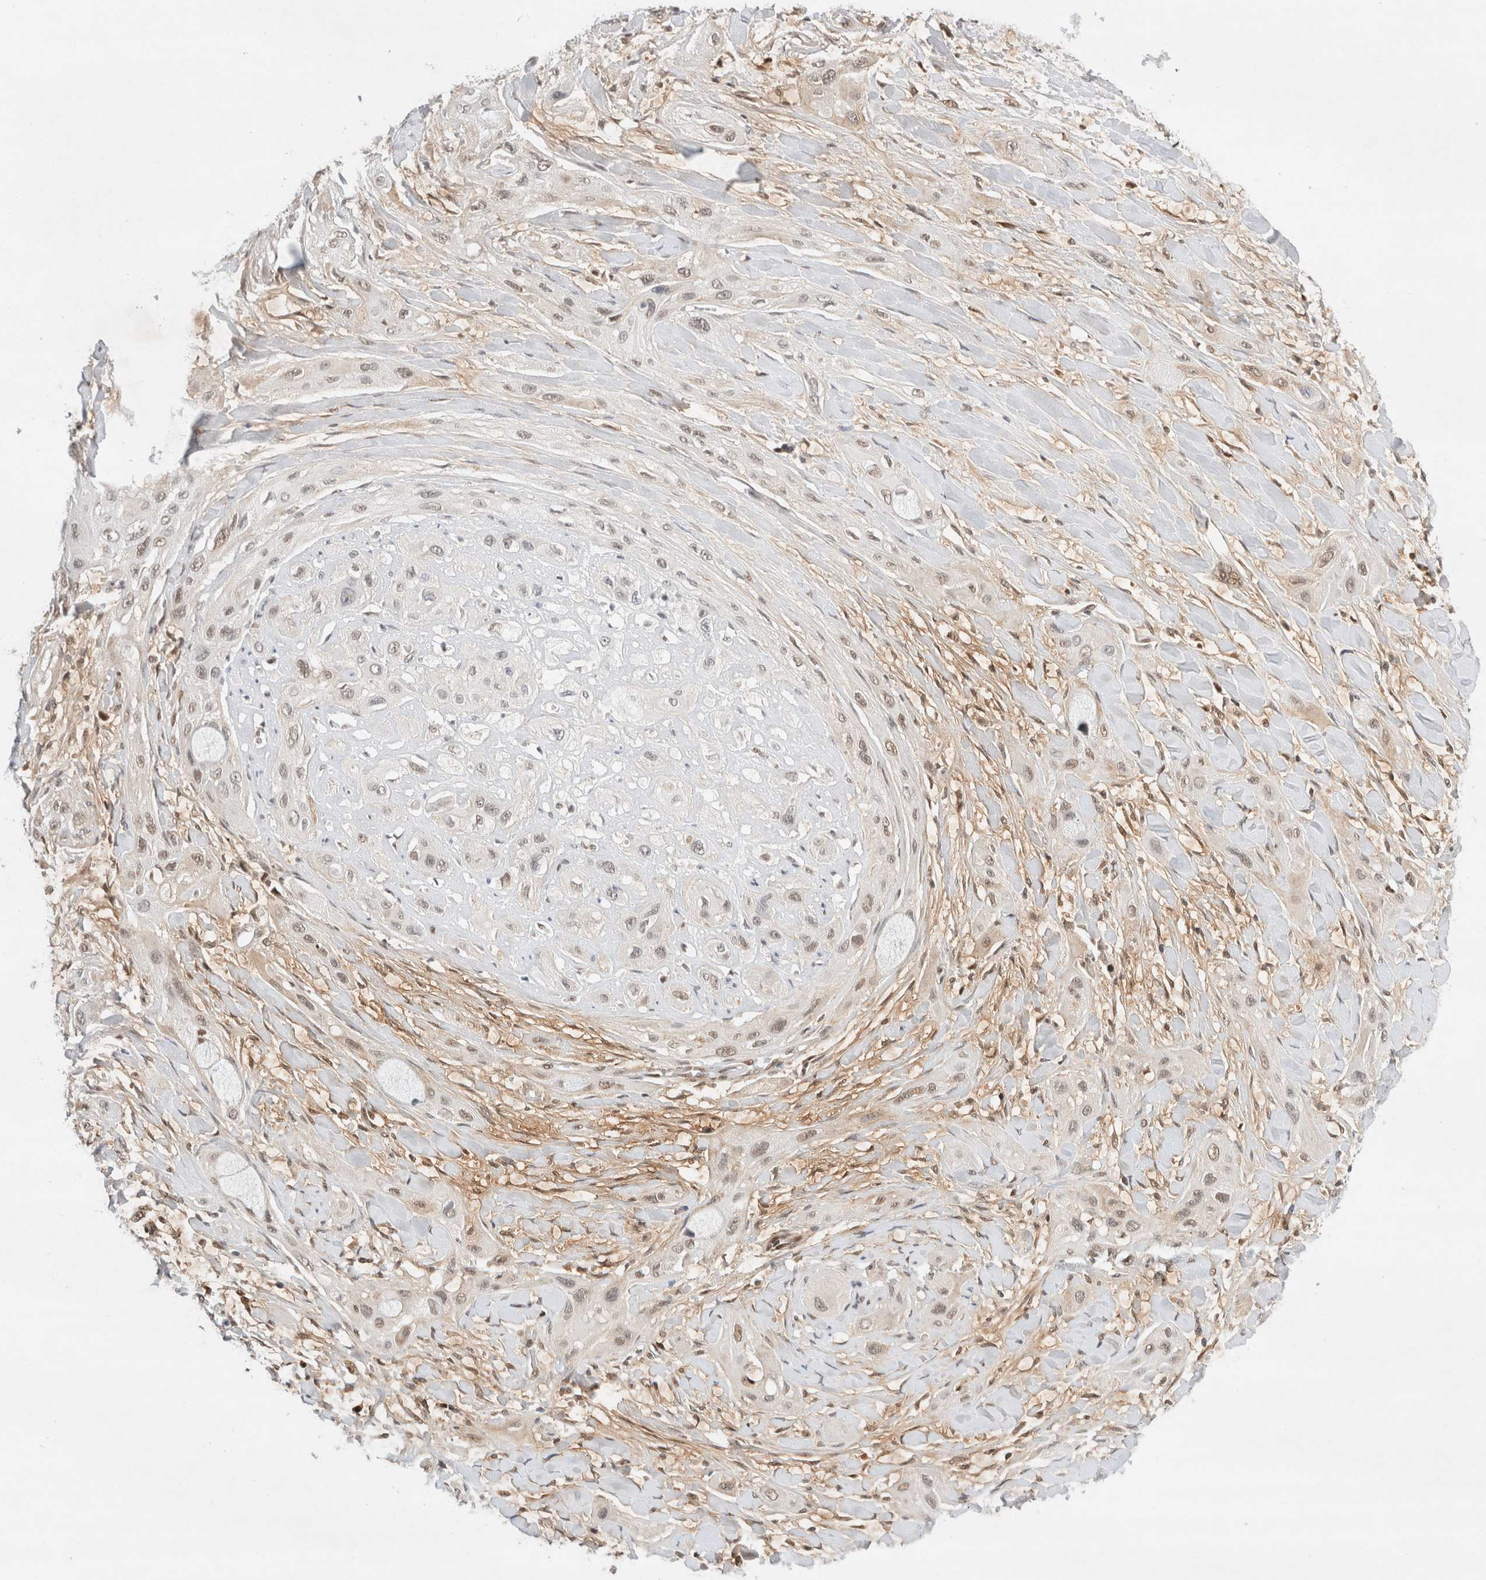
{"staining": {"intensity": "weak", "quantity": "<25%", "location": "nuclear"}, "tissue": "lung cancer", "cell_type": "Tumor cells", "image_type": "cancer", "snomed": [{"axis": "morphology", "description": "Squamous cell carcinoma, NOS"}, {"axis": "topography", "description": "Lung"}], "caption": "Lung cancer stained for a protein using IHC displays no positivity tumor cells.", "gene": "GTF2I", "patient": {"sex": "female", "age": 47}}